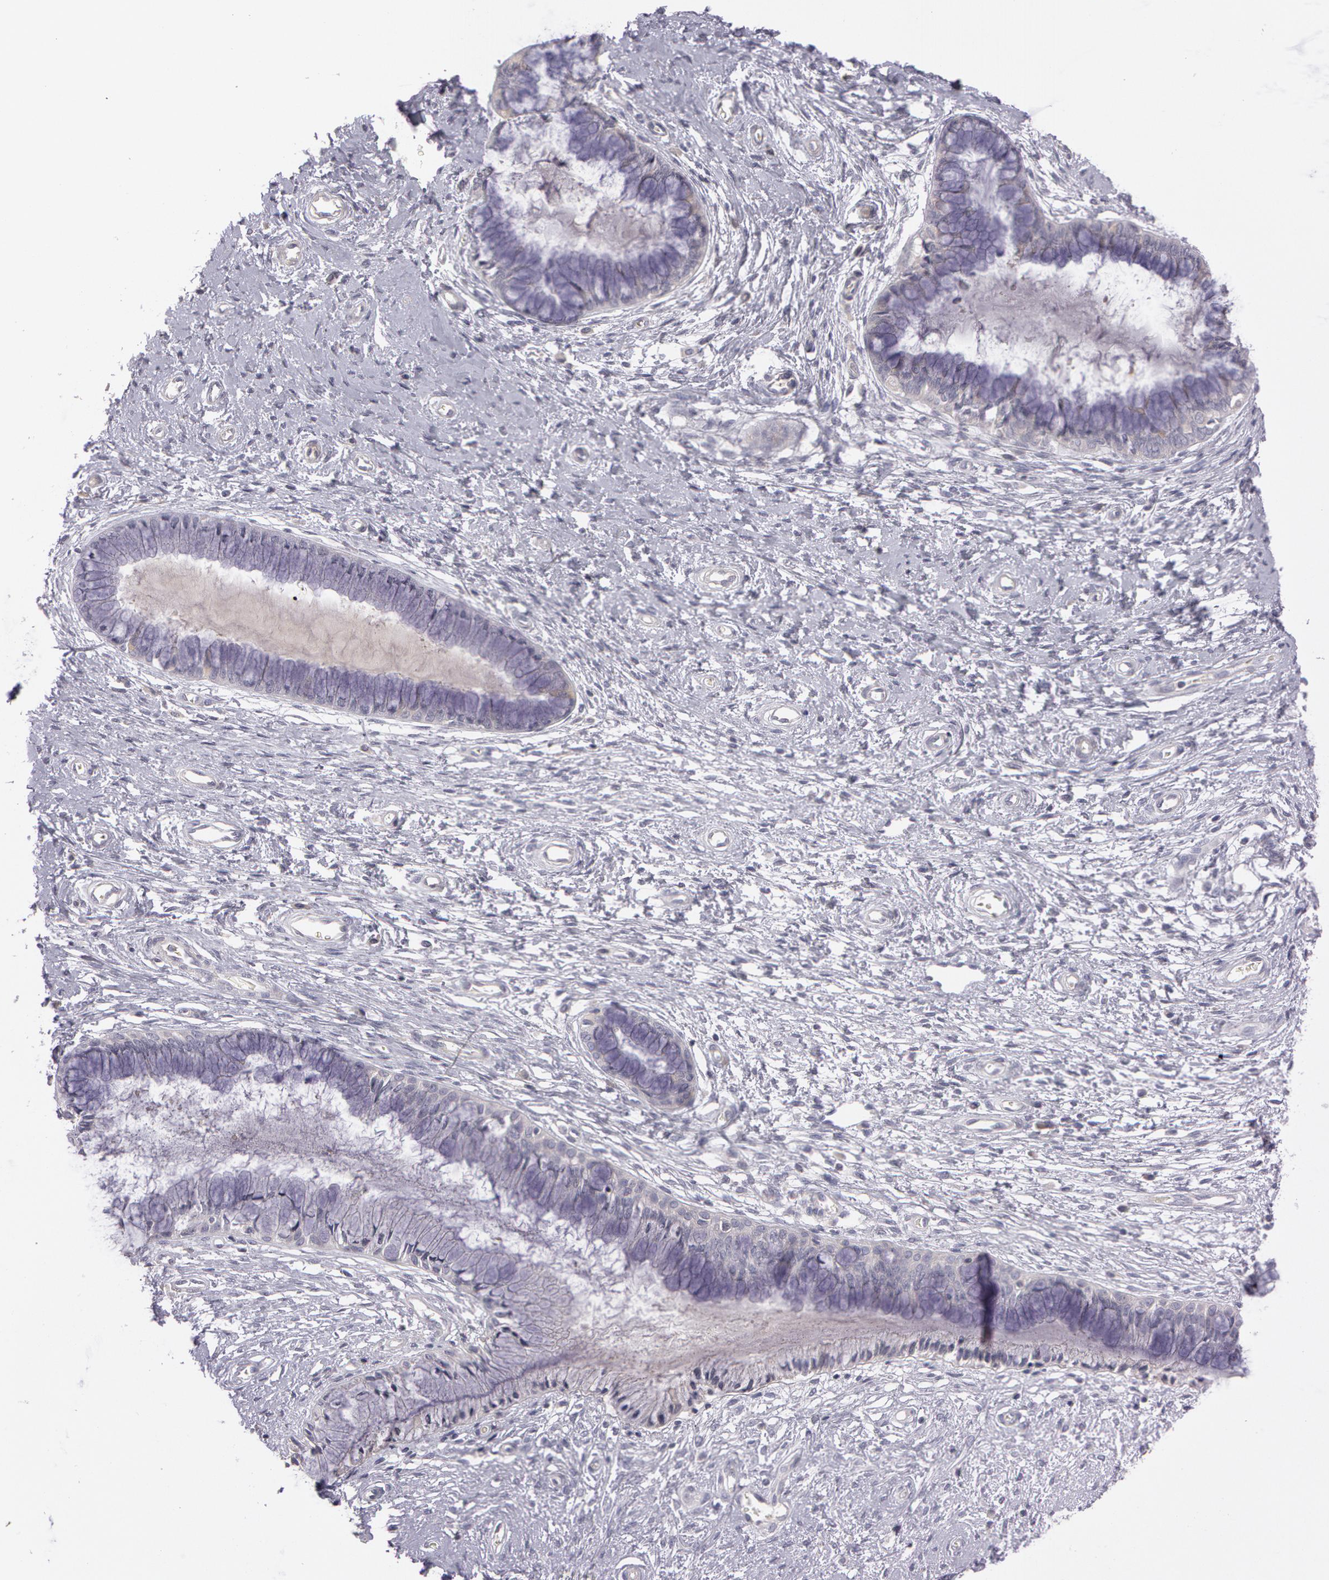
{"staining": {"intensity": "weak", "quantity": "<25%", "location": "cytoplasmic/membranous"}, "tissue": "cervix", "cell_type": "Glandular cells", "image_type": "normal", "snomed": [{"axis": "morphology", "description": "Normal tissue, NOS"}, {"axis": "topography", "description": "Cervix"}], "caption": "High magnification brightfield microscopy of benign cervix stained with DAB (brown) and counterstained with hematoxylin (blue): glandular cells show no significant positivity.", "gene": "MXRA5", "patient": {"sex": "female", "age": 27}}